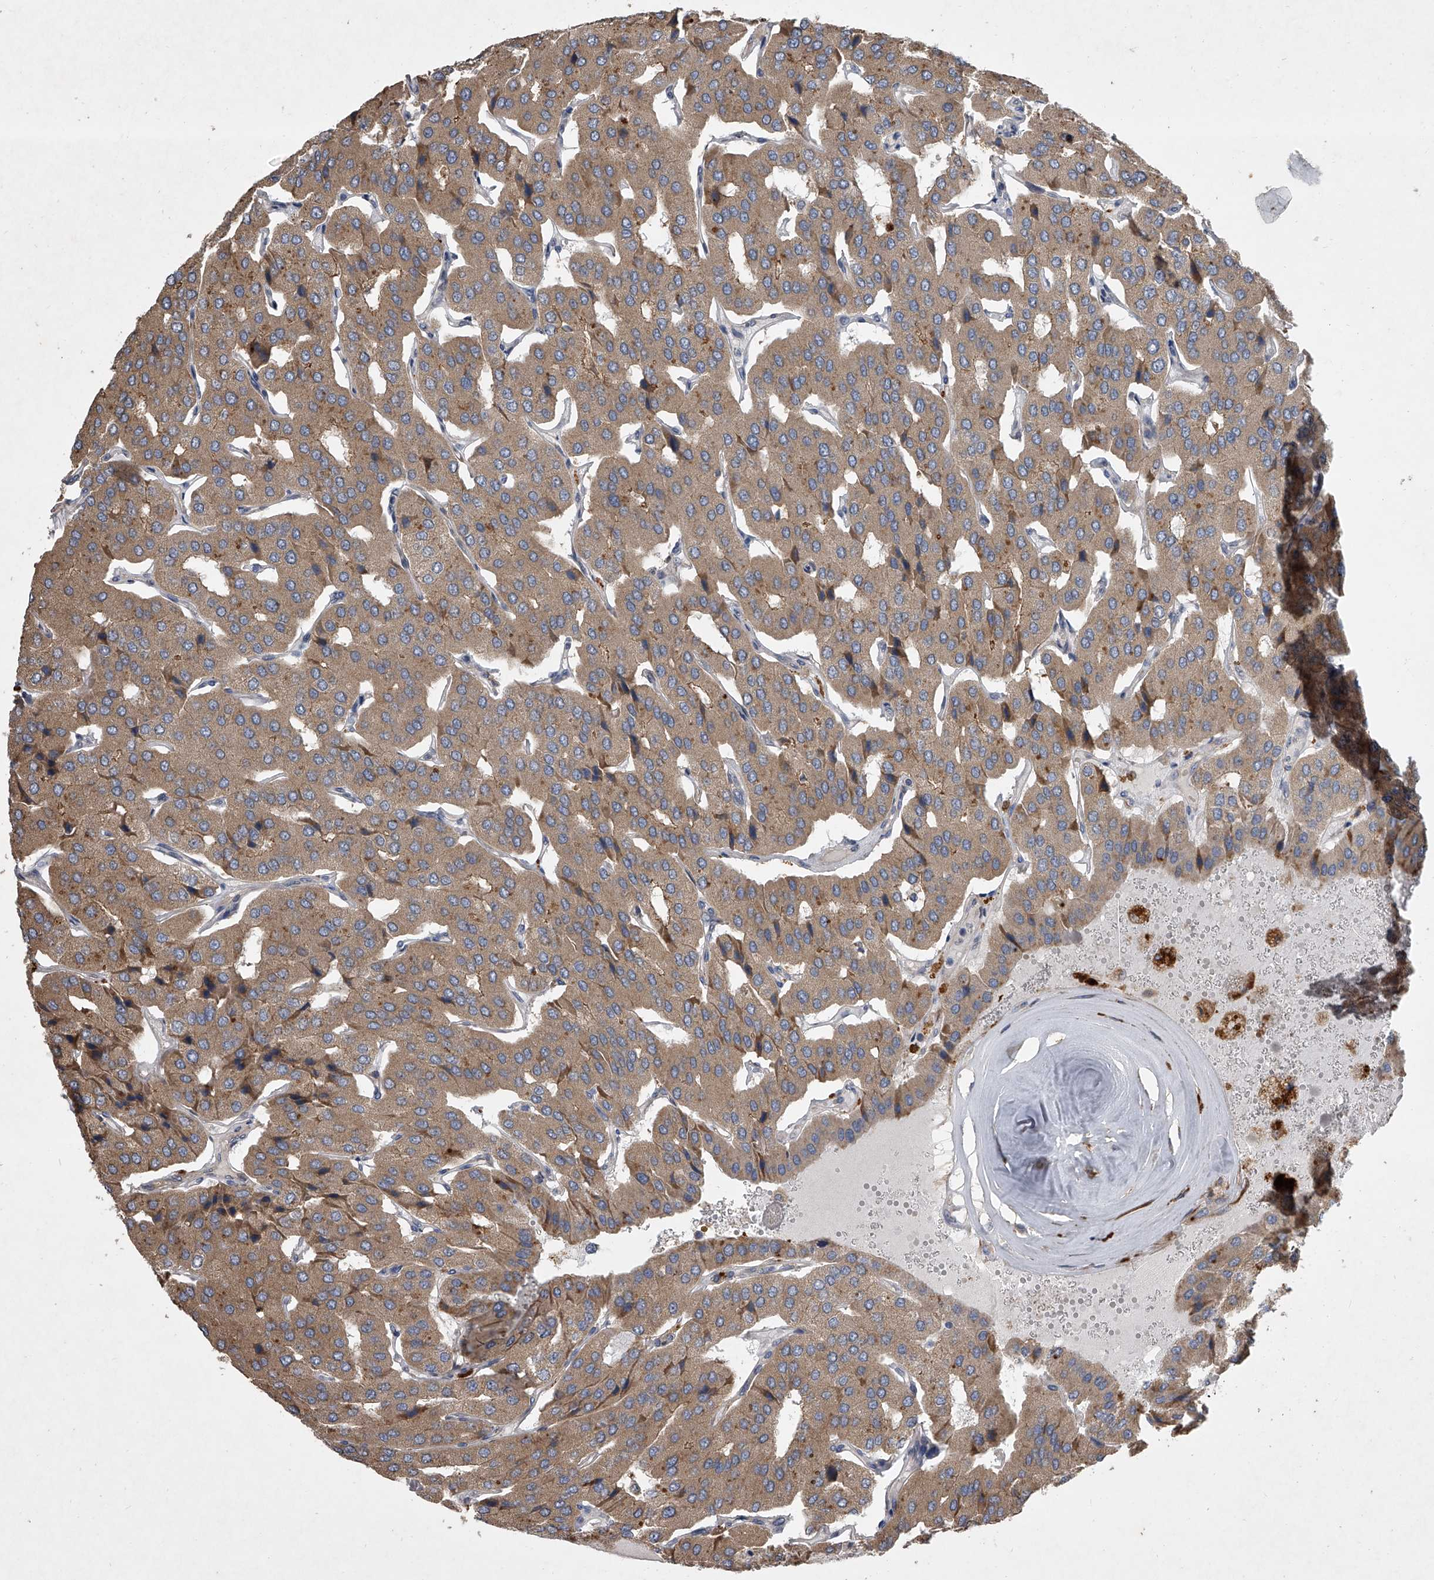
{"staining": {"intensity": "moderate", "quantity": ">75%", "location": "cytoplasmic/membranous"}, "tissue": "parathyroid gland", "cell_type": "Glandular cells", "image_type": "normal", "snomed": [{"axis": "morphology", "description": "Normal tissue, NOS"}, {"axis": "morphology", "description": "Adenoma, NOS"}, {"axis": "topography", "description": "Parathyroid gland"}], "caption": "Parathyroid gland stained with DAB (3,3'-diaminobenzidine) immunohistochemistry reveals medium levels of moderate cytoplasmic/membranous expression in approximately >75% of glandular cells.", "gene": "DOCK9", "patient": {"sex": "female", "age": 86}}